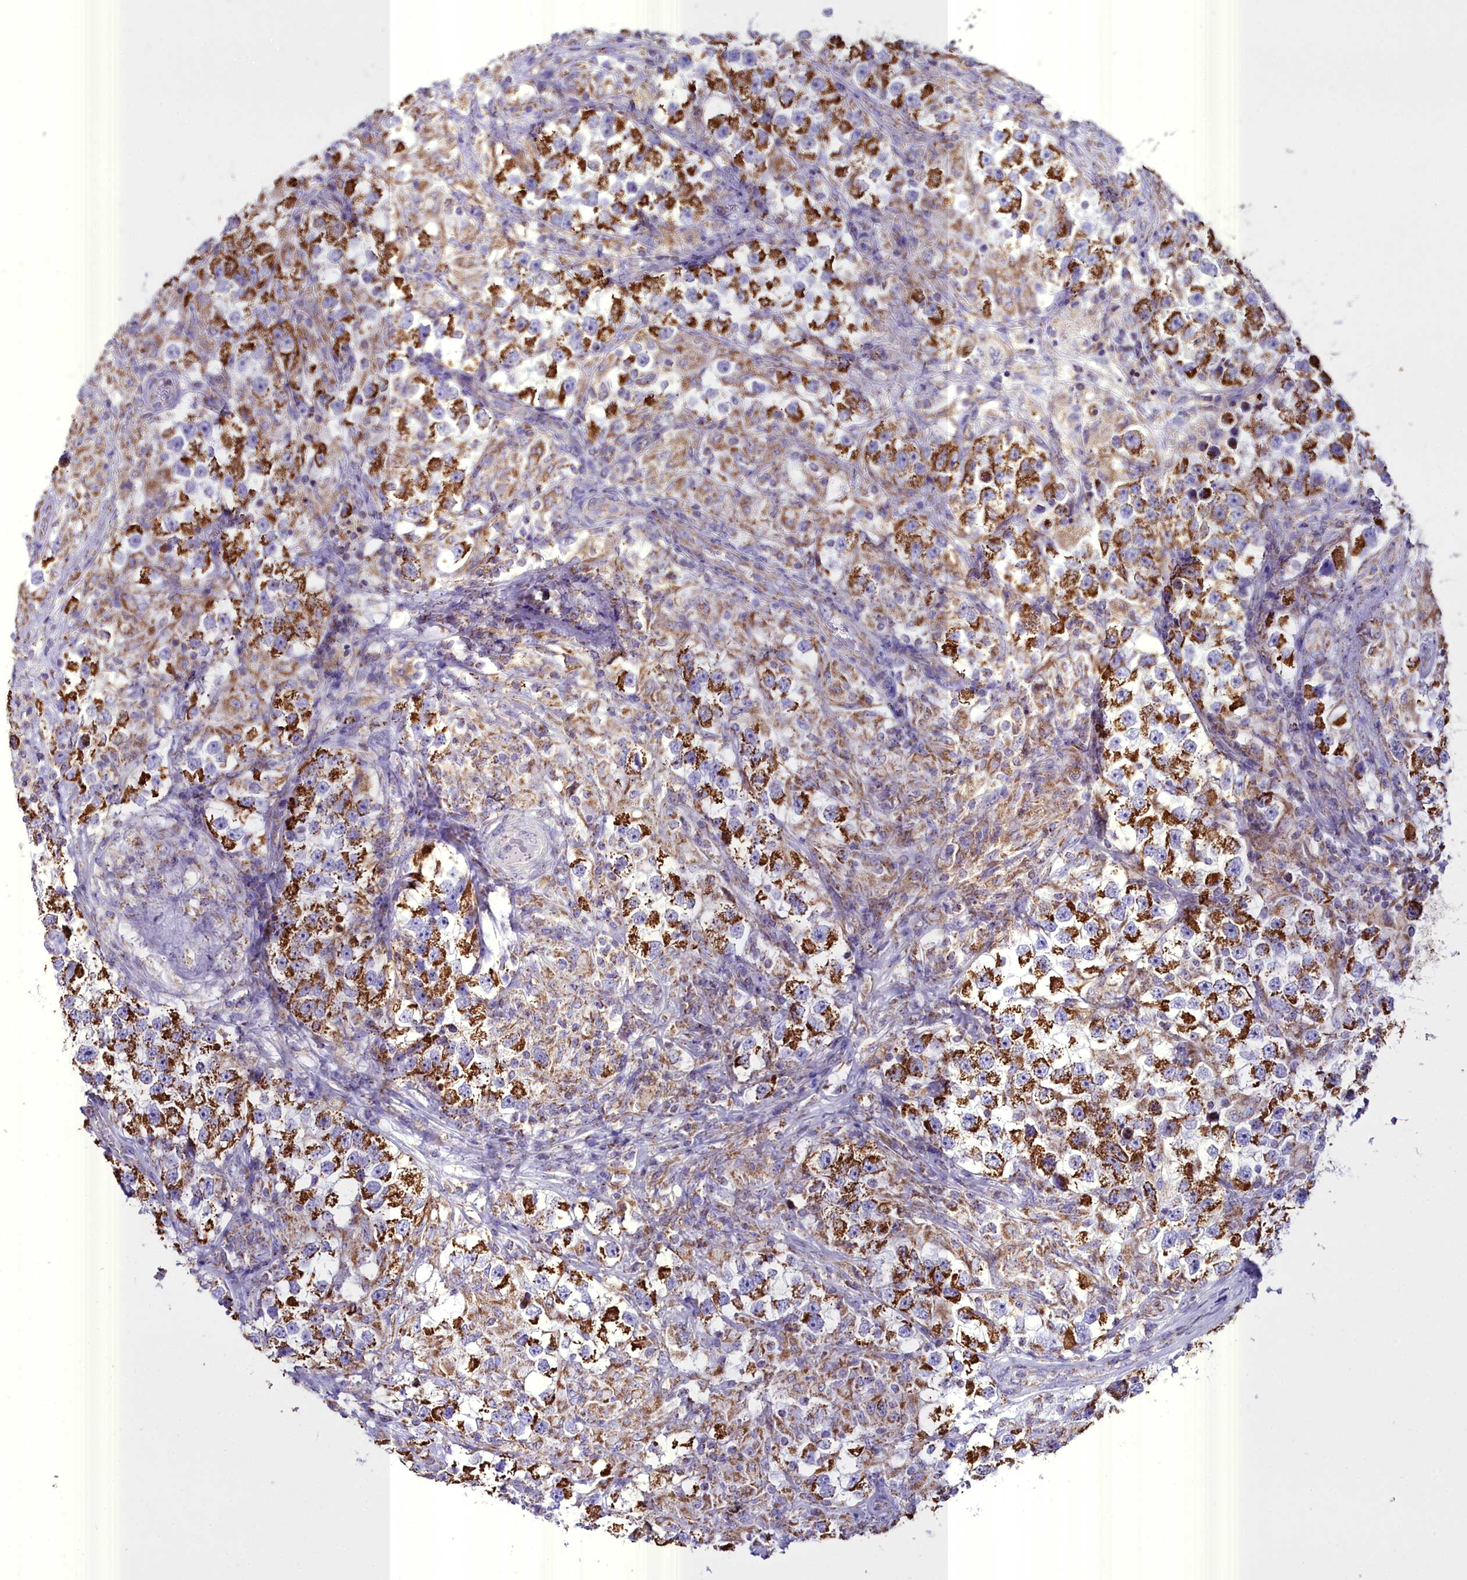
{"staining": {"intensity": "strong", "quantity": ">75%", "location": "cytoplasmic/membranous"}, "tissue": "testis cancer", "cell_type": "Tumor cells", "image_type": "cancer", "snomed": [{"axis": "morphology", "description": "Seminoma, NOS"}, {"axis": "topography", "description": "Testis"}], "caption": "Protein expression analysis of human testis cancer (seminoma) reveals strong cytoplasmic/membranous expression in about >75% of tumor cells.", "gene": "WDFY3", "patient": {"sex": "male", "age": 46}}